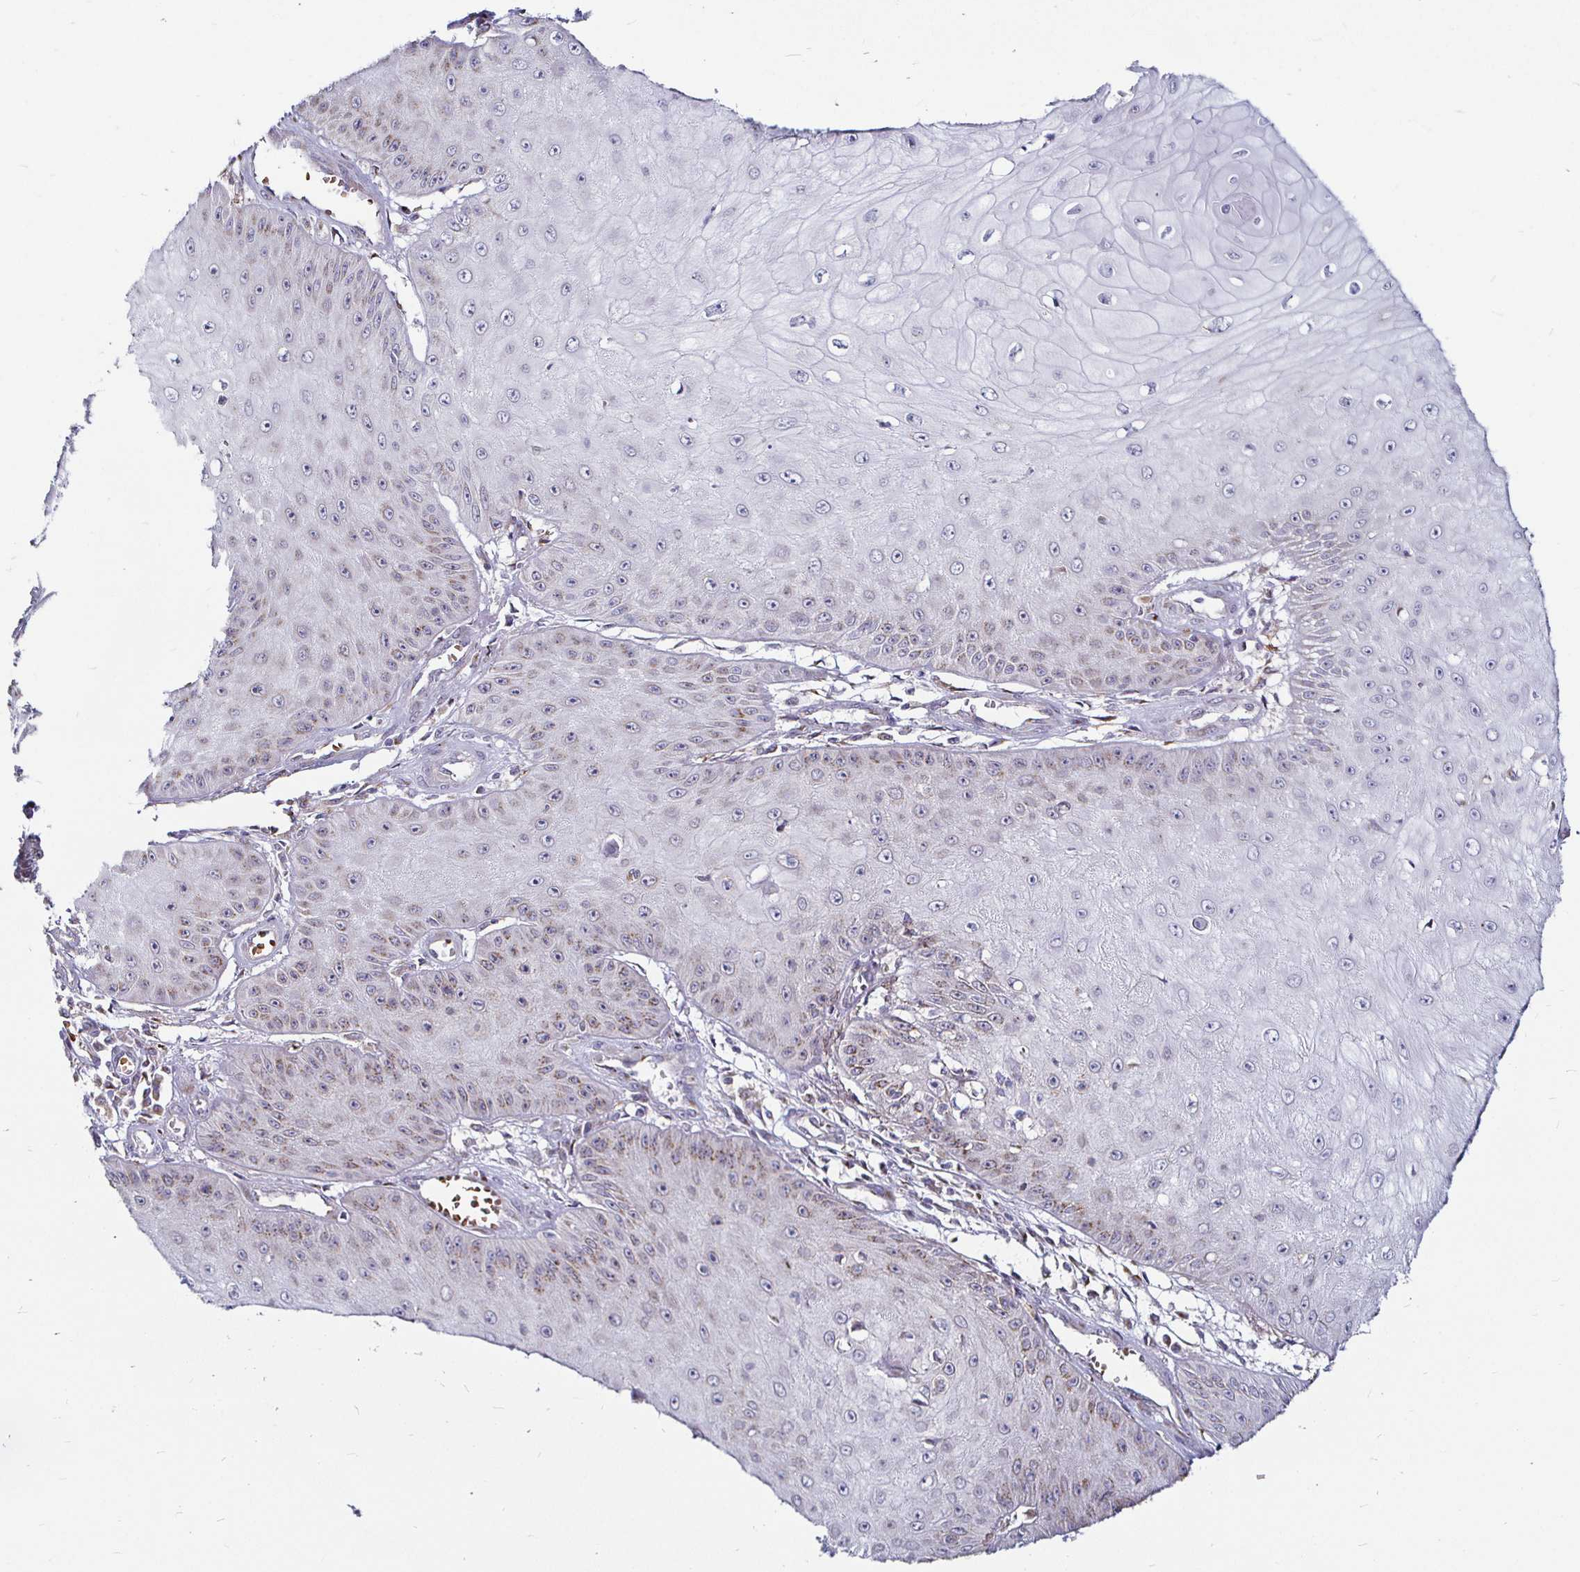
{"staining": {"intensity": "weak", "quantity": "<25%", "location": "cytoplasmic/membranous"}, "tissue": "skin cancer", "cell_type": "Tumor cells", "image_type": "cancer", "snomed": [{"axis": "morphology", "description": "Squamous cell carcinoma, NOS"}, {"axis": "topography", "description": "Skin"}], "caption": "An immunohistochemistry histopathology image of skin squamous cell carcinoma is shown. There is no staining in tumor cells of skin squamous cell carcinoma.", "gene": "ATG3", "patient": {"sex": "male", "age": 70}}